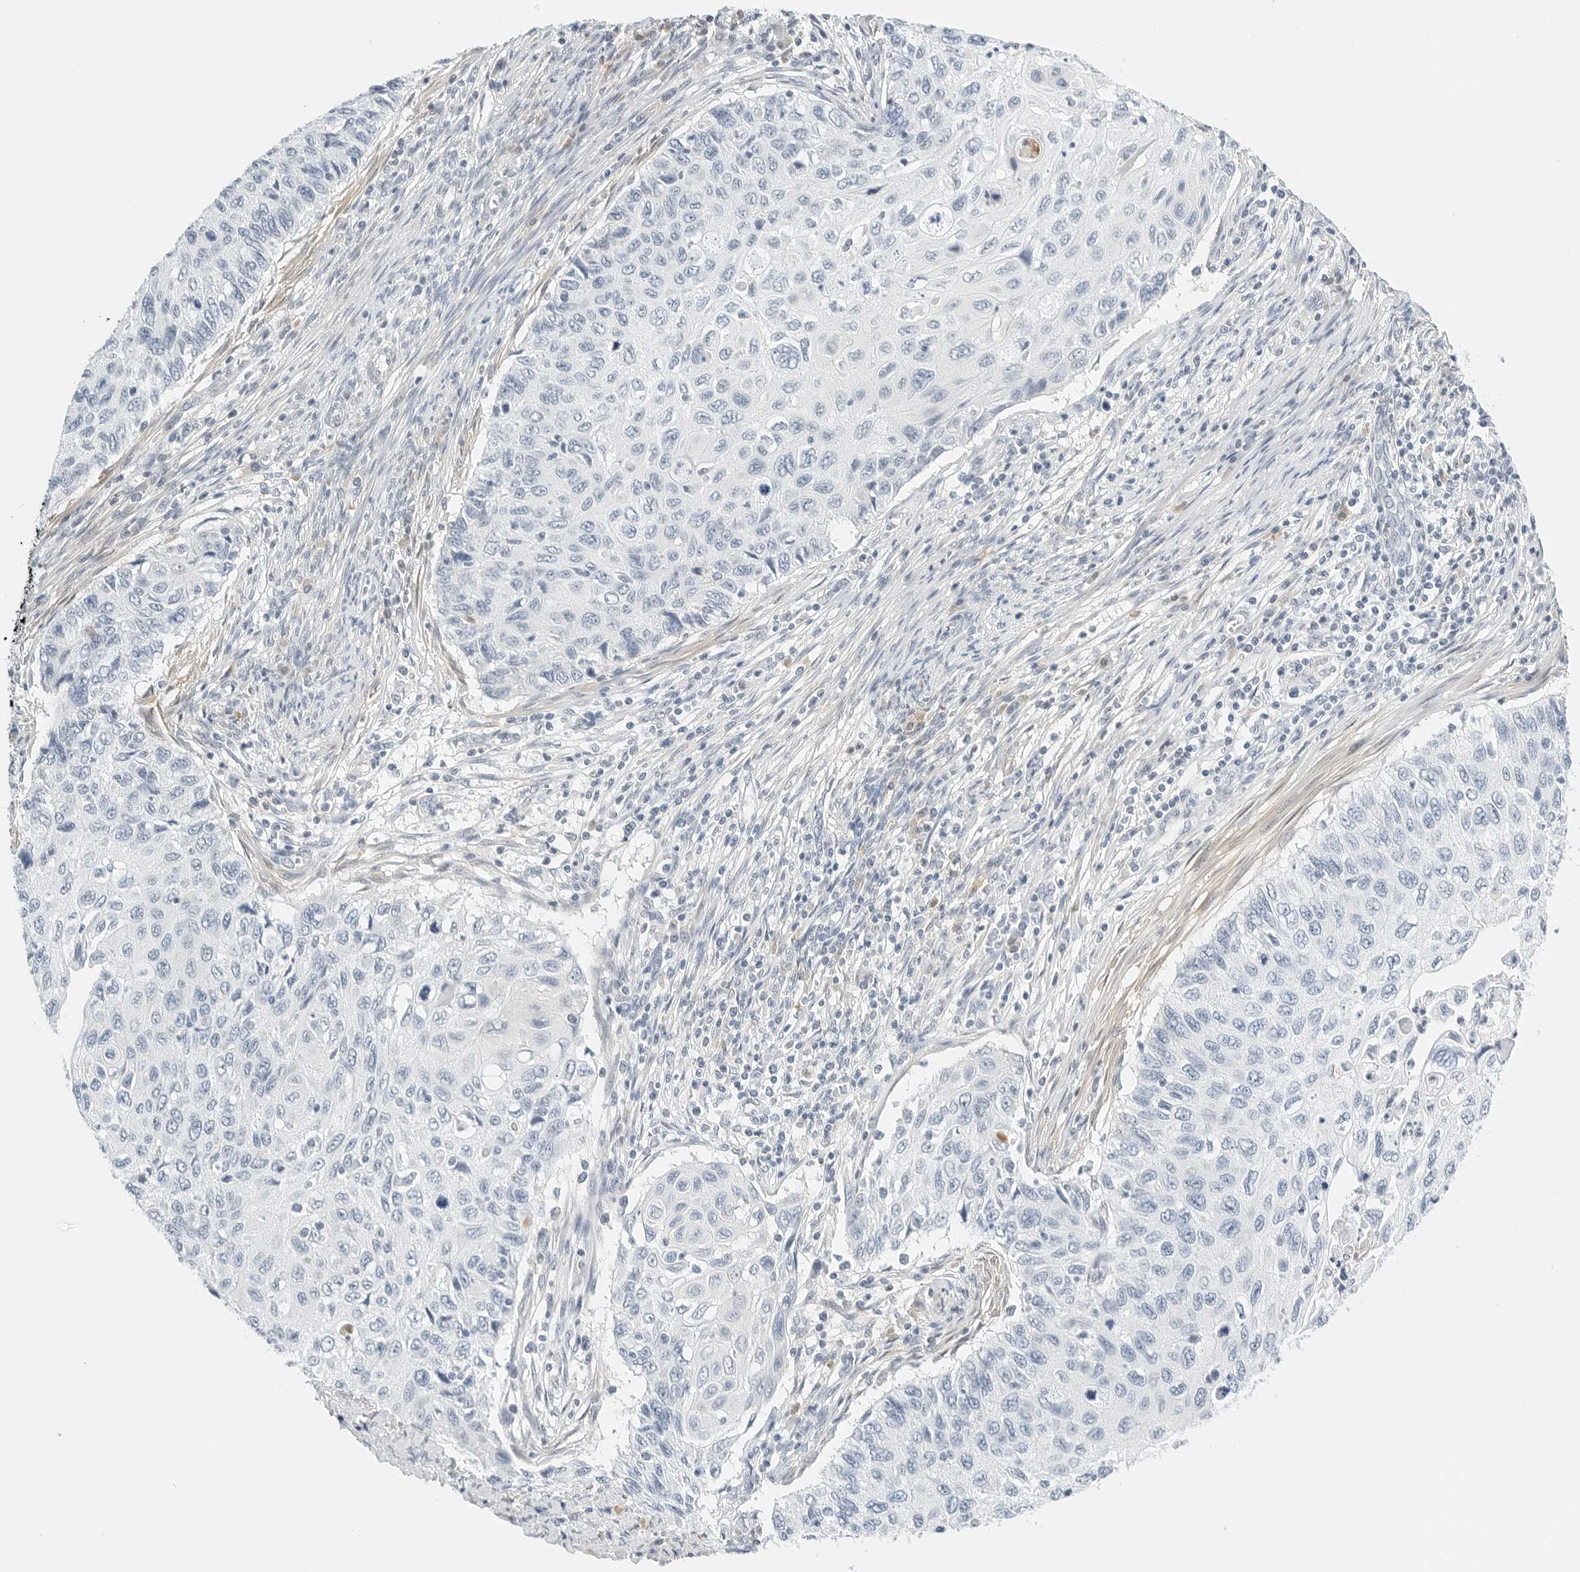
{"staining": {"intensity": "negative", "quantity": "none", "location": "none"}, "tissue": "cervical cancer", "cell_type": "Tumor cells", "image_type": "cancer", "snomed": [{"axis": "morphology", "description": "Squamous cell carcinoma, NOS"}, {"axis": "topography", "description": "Cervix"}], "caption": "Photomicrograph shows no protein positivity in tumor cells of cervical cancer (squamous cell carcinoma) tissue.", "gene": "PKDCC", "patient": {"sex": "female", "age": 70}}